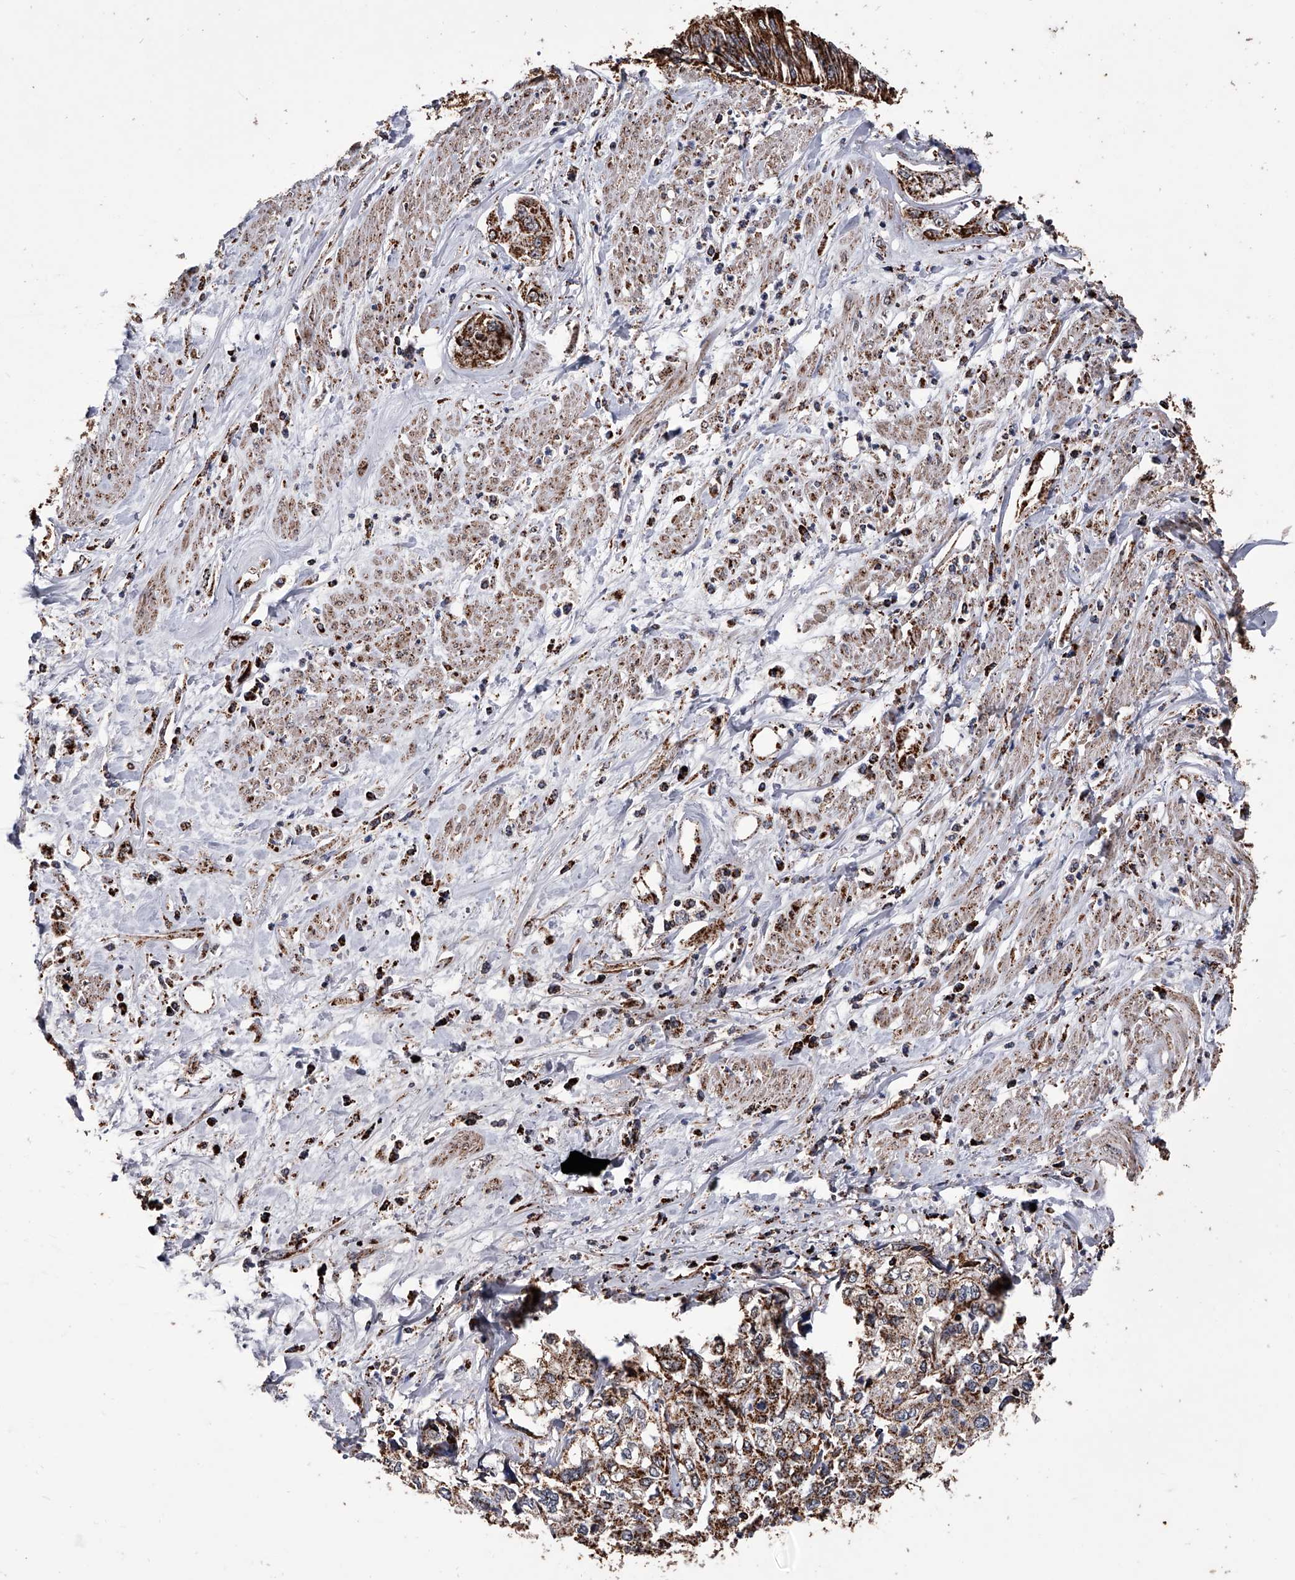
{"staining": {"intensity": "moderate", "quantity": ">75%", "location": "cytoplasmic/membranous"}, "tissue": "cervical cancer", "cell_type": "Tumor cells", "image_type": "cancer", "snomed": [{"axis": "morphology", "description": "Squamous cell carcinoma, NOS"}, {"axis": "topography", "description": "Cervix"}], "caption": "Cervical squamous cell carcinoma tissue reveals moderate cytoplasmic/membranous positivity in approximately >75% of tumor cells (Brightfield microscopy of DAB IHC at high magnification).", "gene": "SMPDL3A", "patient": {"sex": "female", "age": 31}}